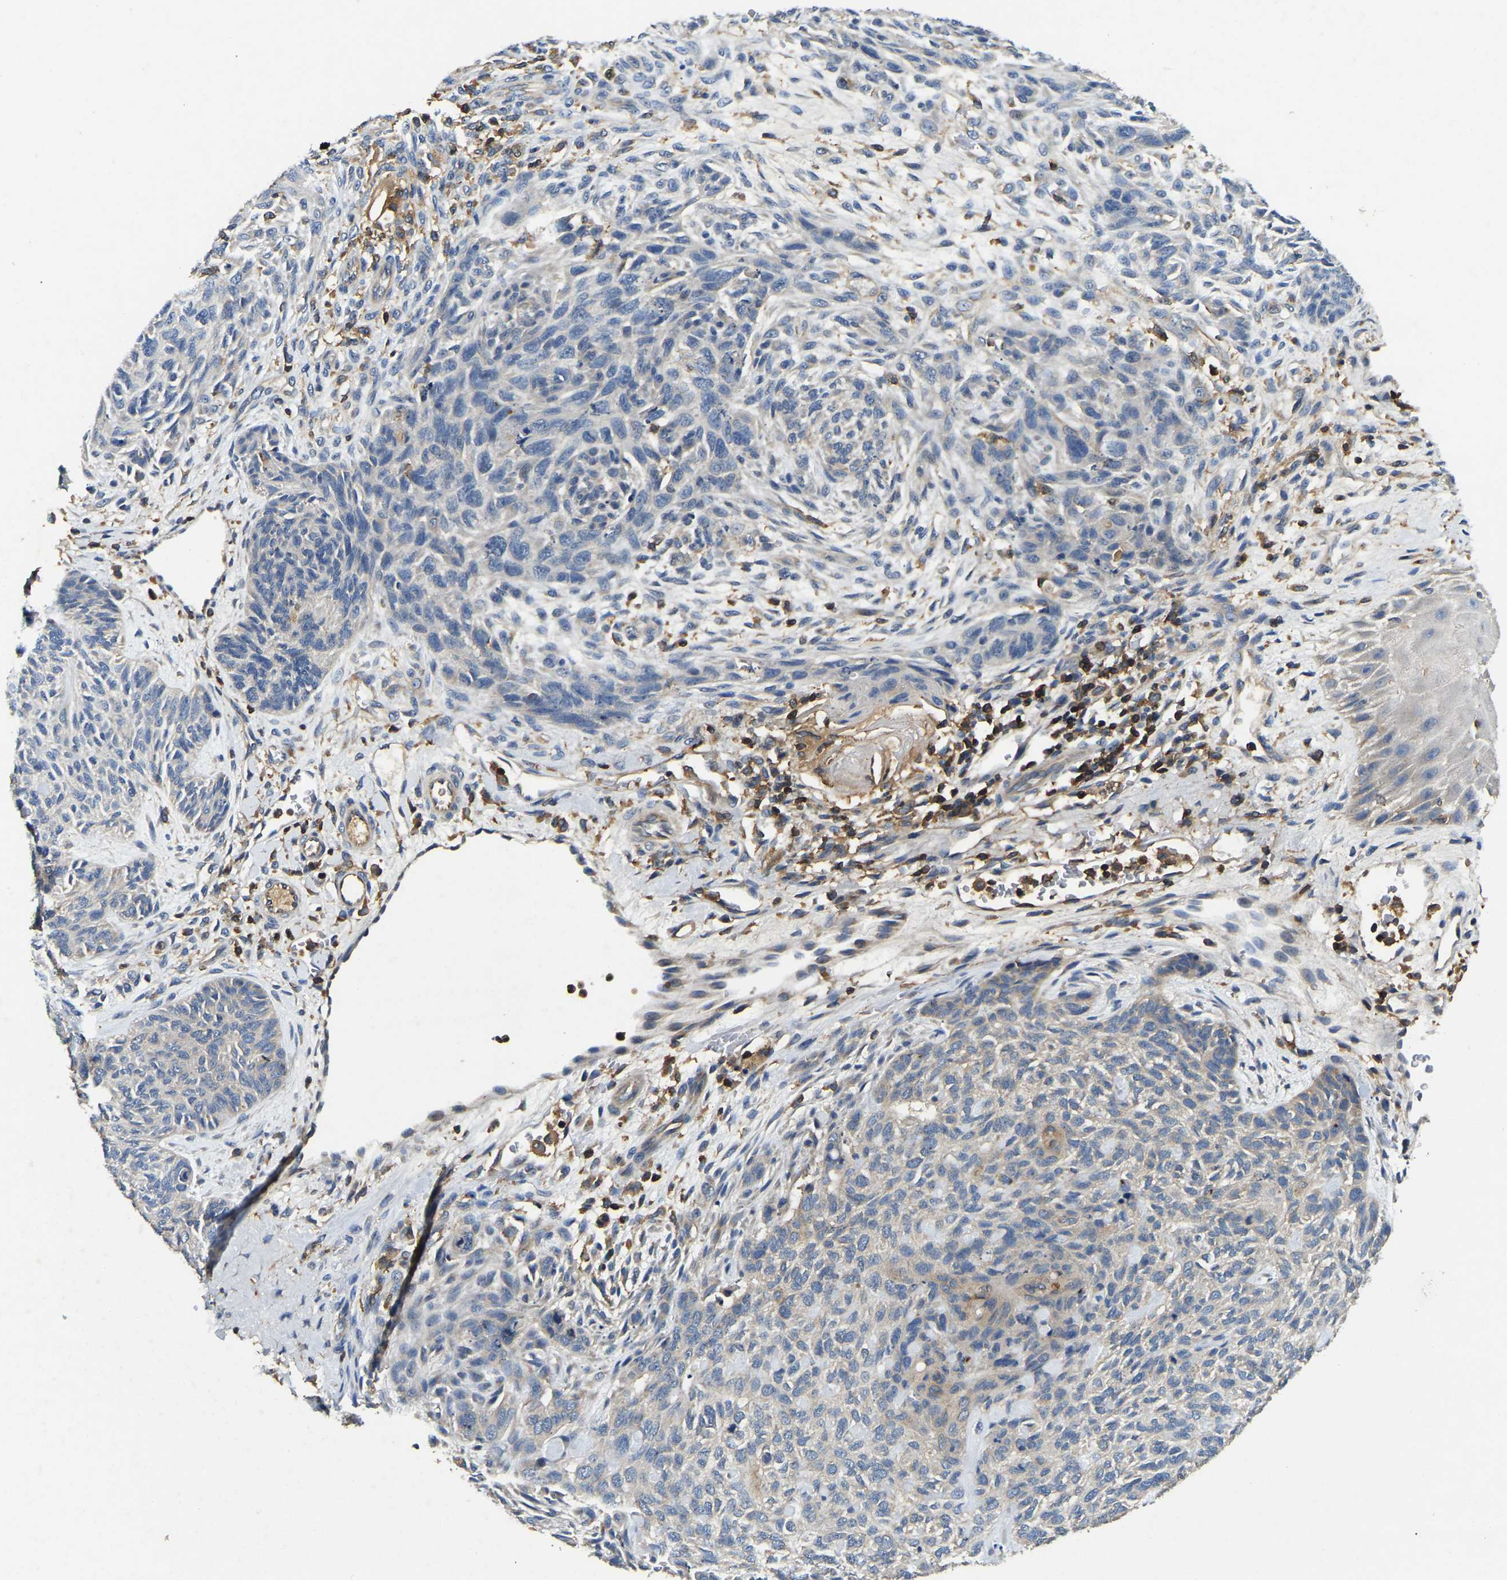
{"staining": {"intensity": "negative", "quantity": "none", "location": "none"}, "tissue": "skin cancer", "cell_type": "Tumor cells", "image_type": "cancer", "snomed": [{"axis": "morphology", "description": "Basal cell carcinoma"}, {"axis": "topography", "description": "Skin"}], "caption": "IHC of basal cell carcinoma (skin) shows no expression in tumor cells.", "gene": "SMPD2", "patient": {"sex": "male", "age": 55}}